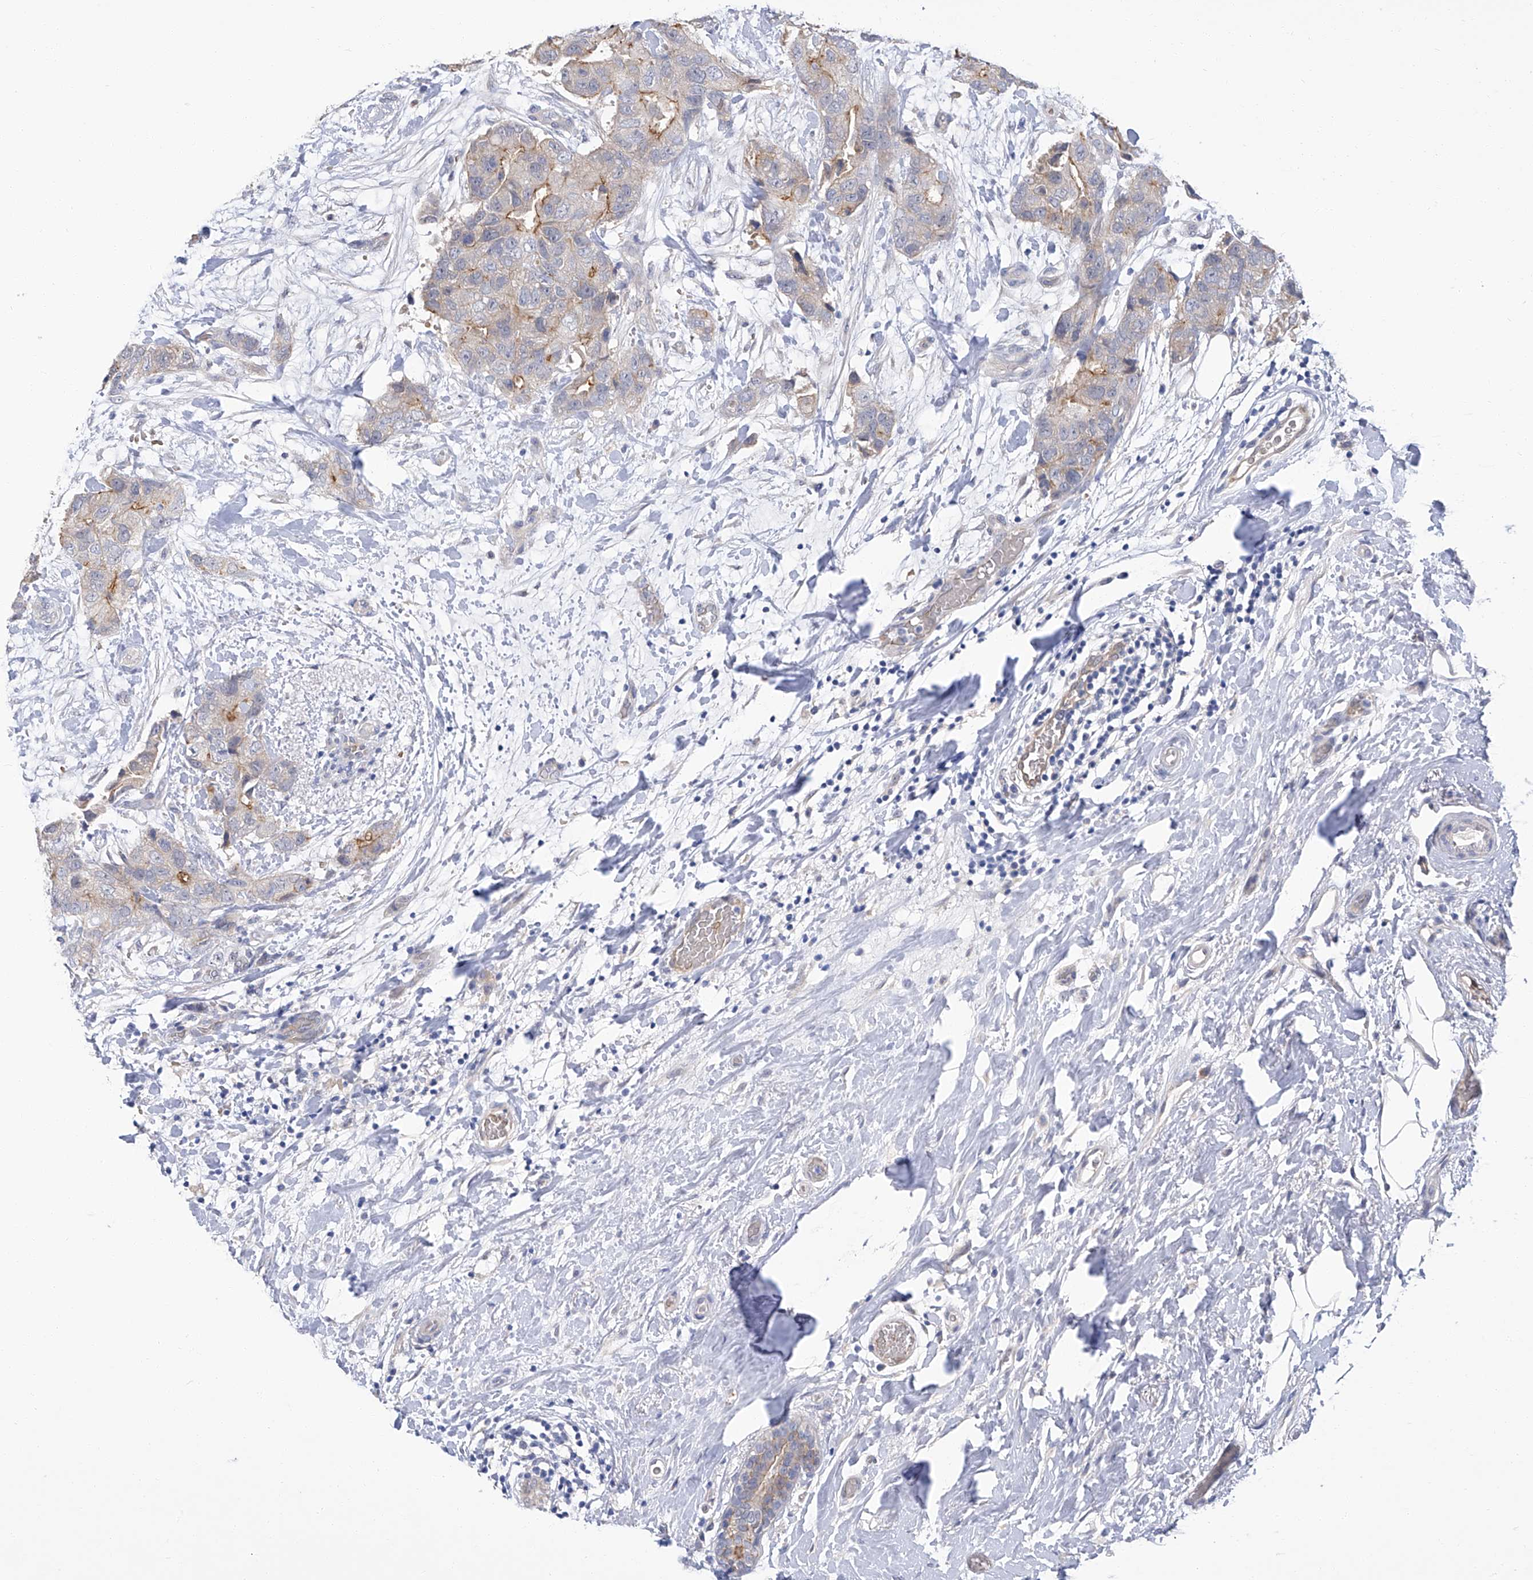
{"staining": {"intensity": "moderate", "quantity": "<25%", "location": "cytoplasmic/membranous"}, "tissue": "breast cancer", "cell_type": "Tumor cells", "image_type": "cancer", "snomed": [{"axis": "morphology", "description": "Duct carcinoma"}, {"axis": "topography", "description": "Breast"}], "caption": "IHC of human breast invasive ductal carcinoma demonstrates low levels of moderate cytoplasmic/membranous positivity in about <25% of tumor cells.", "gene": "PARD3", "patient": {"sex": "female", "age": 62}}